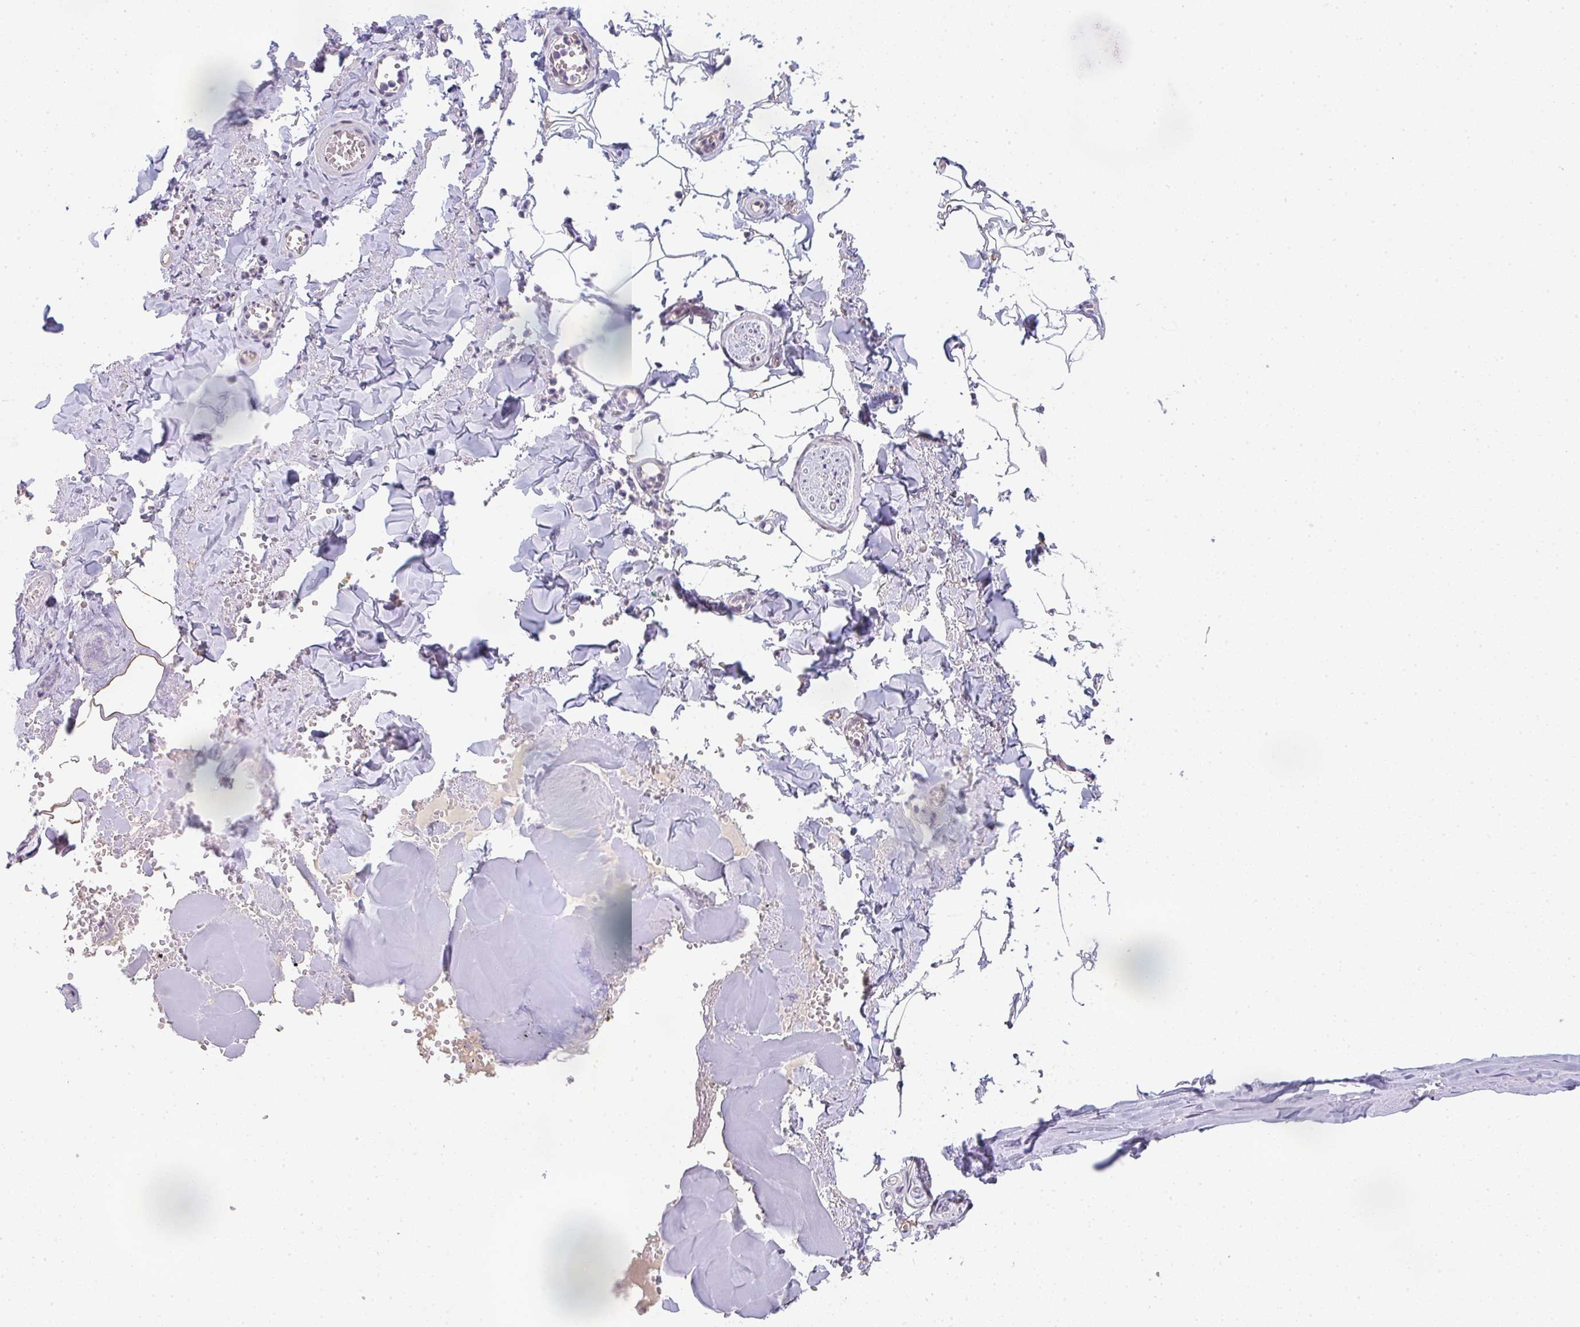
{"staining": {"intensity": "negative", "quantity": "none", "location": "none"}, "tissue": "adipose tissue", "cell_type": "Adipocytes", "image_type": "normal", "snomed": [{"axis": "morphology", "description": "Normal tissue, NOS"}, {"axis": "topography", "description": "Vulva"}, {"axis": "topography", "description": "Peripheral nerve tissue"}], "caption": "Immunohistochemical staining of benign adipose tissue reveals no significant expression in adipocytes. (DAB immunohistochemistry (IHC), high magnification).", "gene": "TNFRSF10A", "patient": {"sex": "female", "age": 66}}